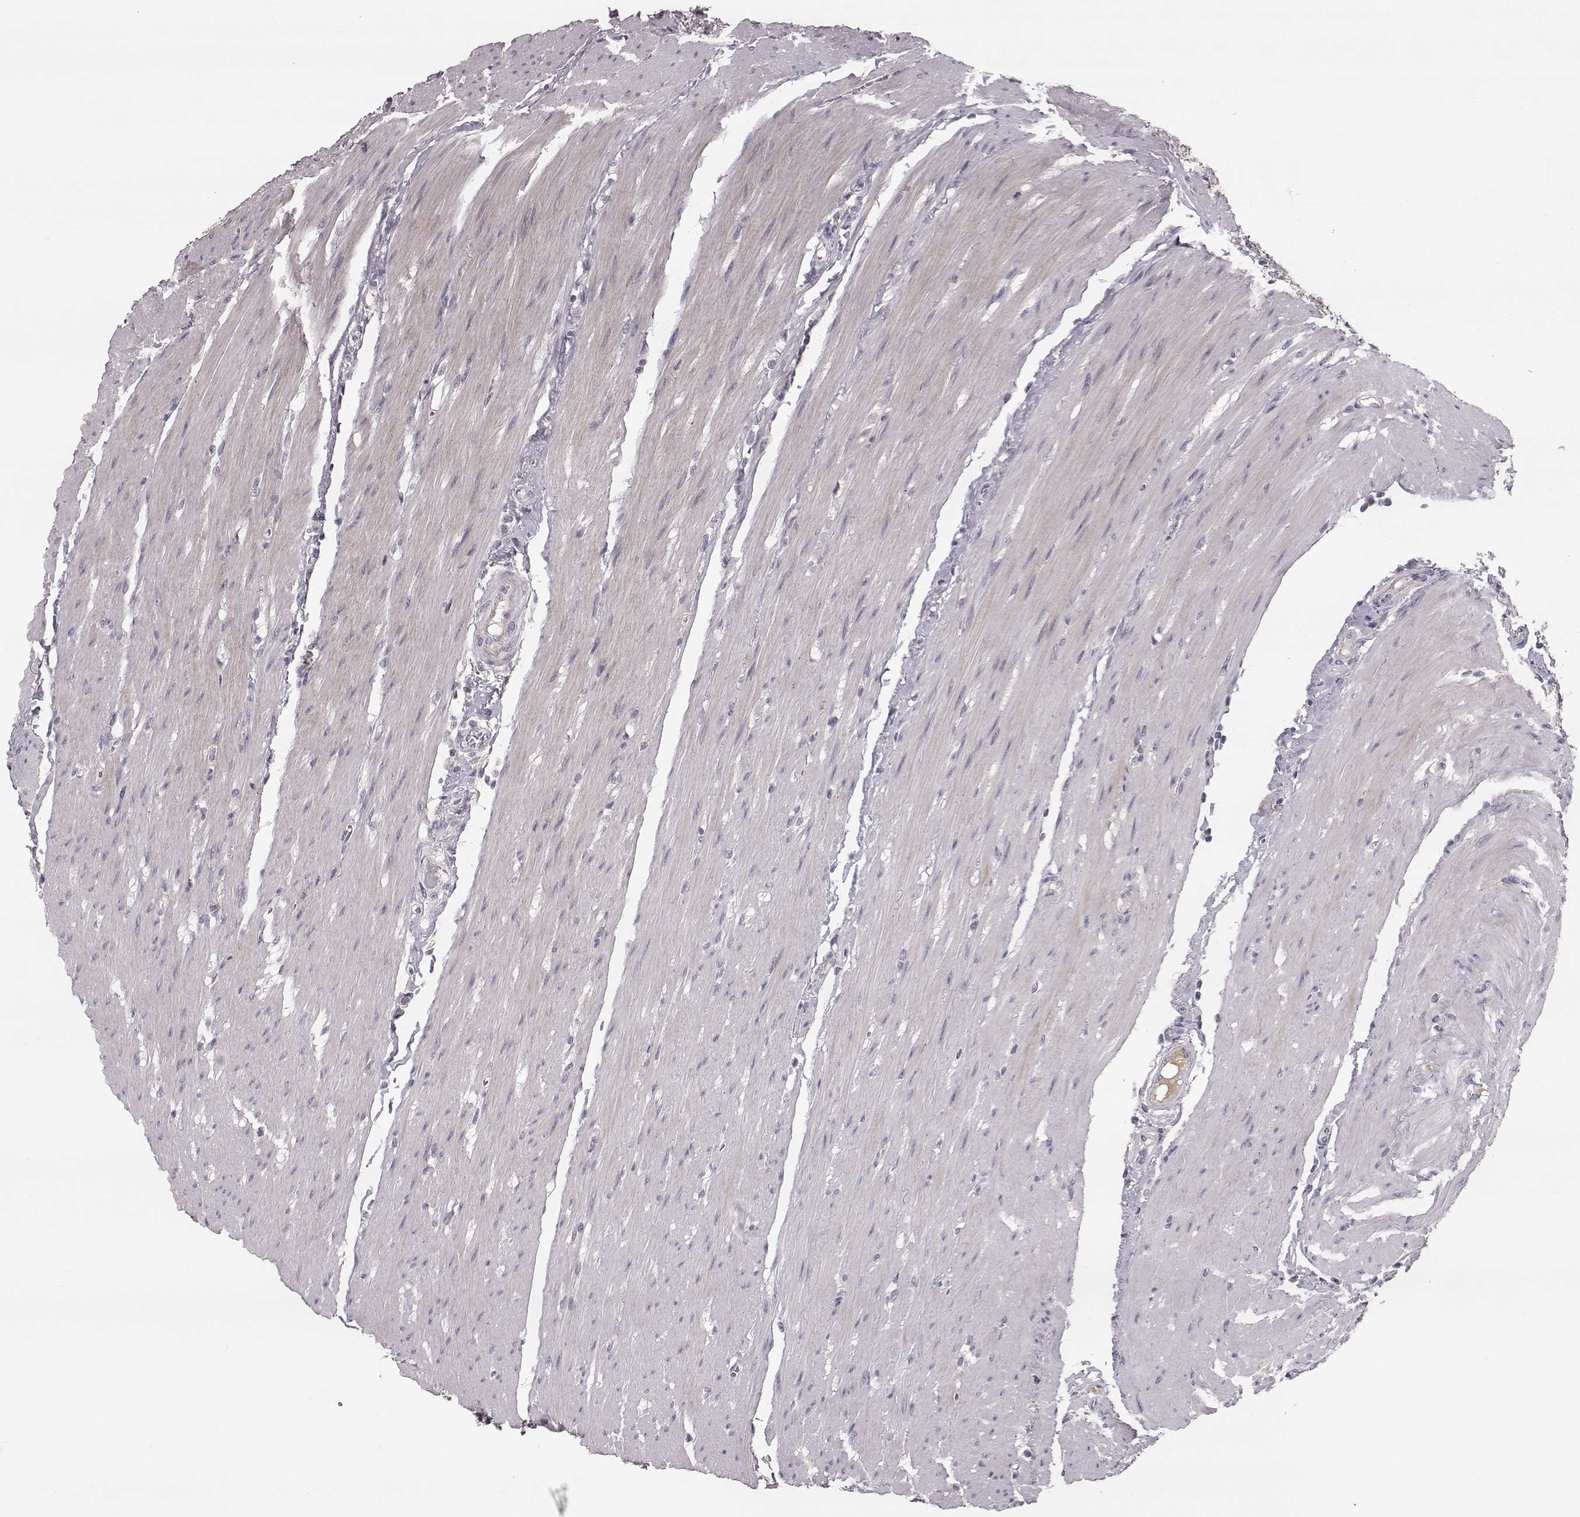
{"staining": {"intensity": "negative", "quantity": "none", "location": "none"}, "tissue": "colon", "cell_type": "Endothelial cells", "image_type": "normal", "snomed": [{"axis": "morphology", "description": "Normal tissue, NOS"}, {"axis": "topography", "description": "Colon"}], "caption": "IHC histopathology image of unremarkable colon stained for a protein (brown), which exhibits no expression in endothelial cells.", "gene": "YJEFN3", "patient": {"sex": "female", "age": 65}}